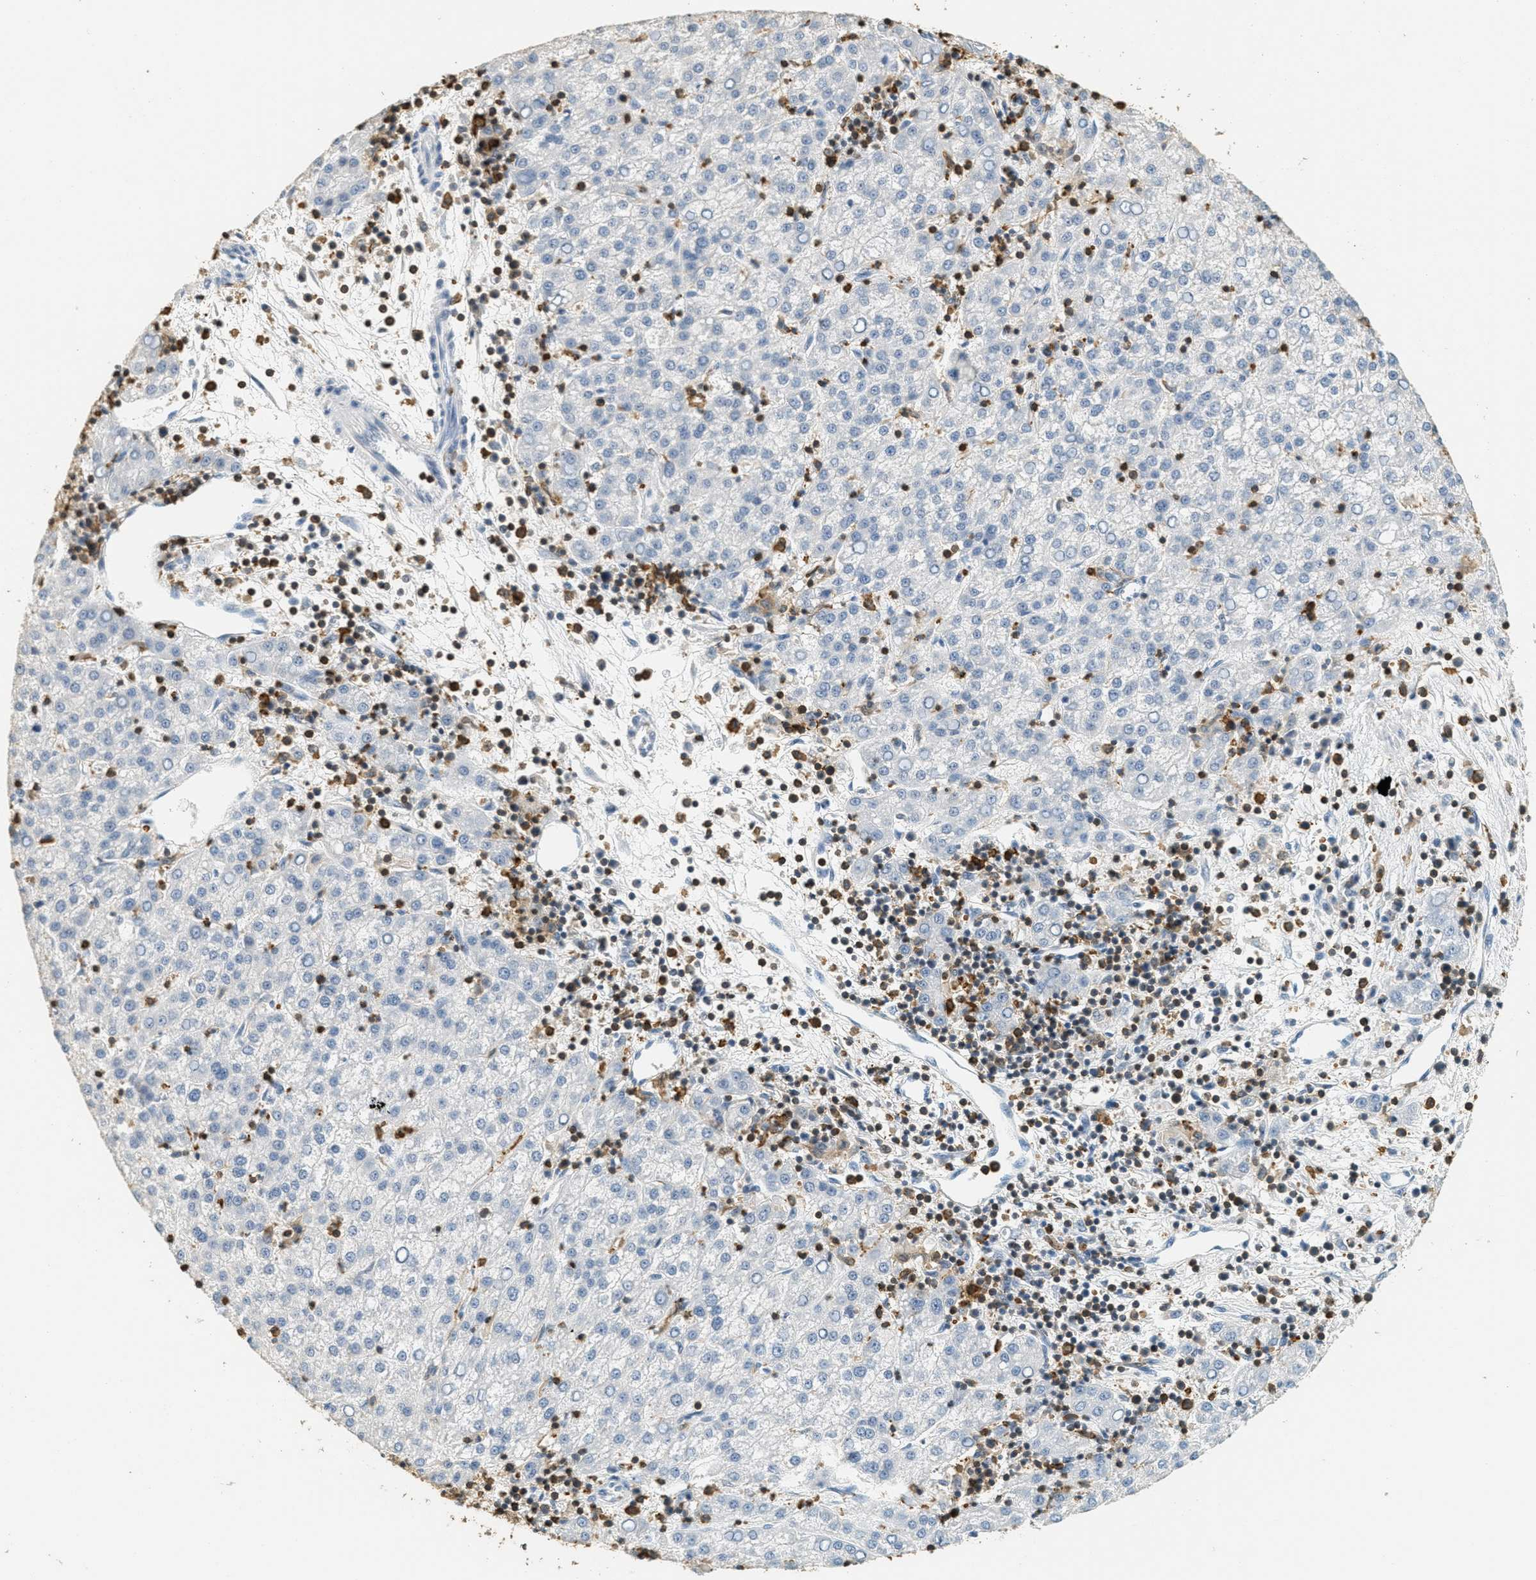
{"staining": {"intensity": "negative", "quantity": "none", "location": "none"}, "tissue": "liver cancer", "cell_type": "Tumor cells", "image_type": "cancer", "snomed": [{"axis": "morphology", "description": "Carcinoma, Hepatocellular, NOS"}, {"axis": "topography", "description": "Liver"}], "caption": "A micrograph of human liver cancer is negative for staining in tumor cells.", "gene": "LSP1", "patient": {"sex": "female", "age": 58}}